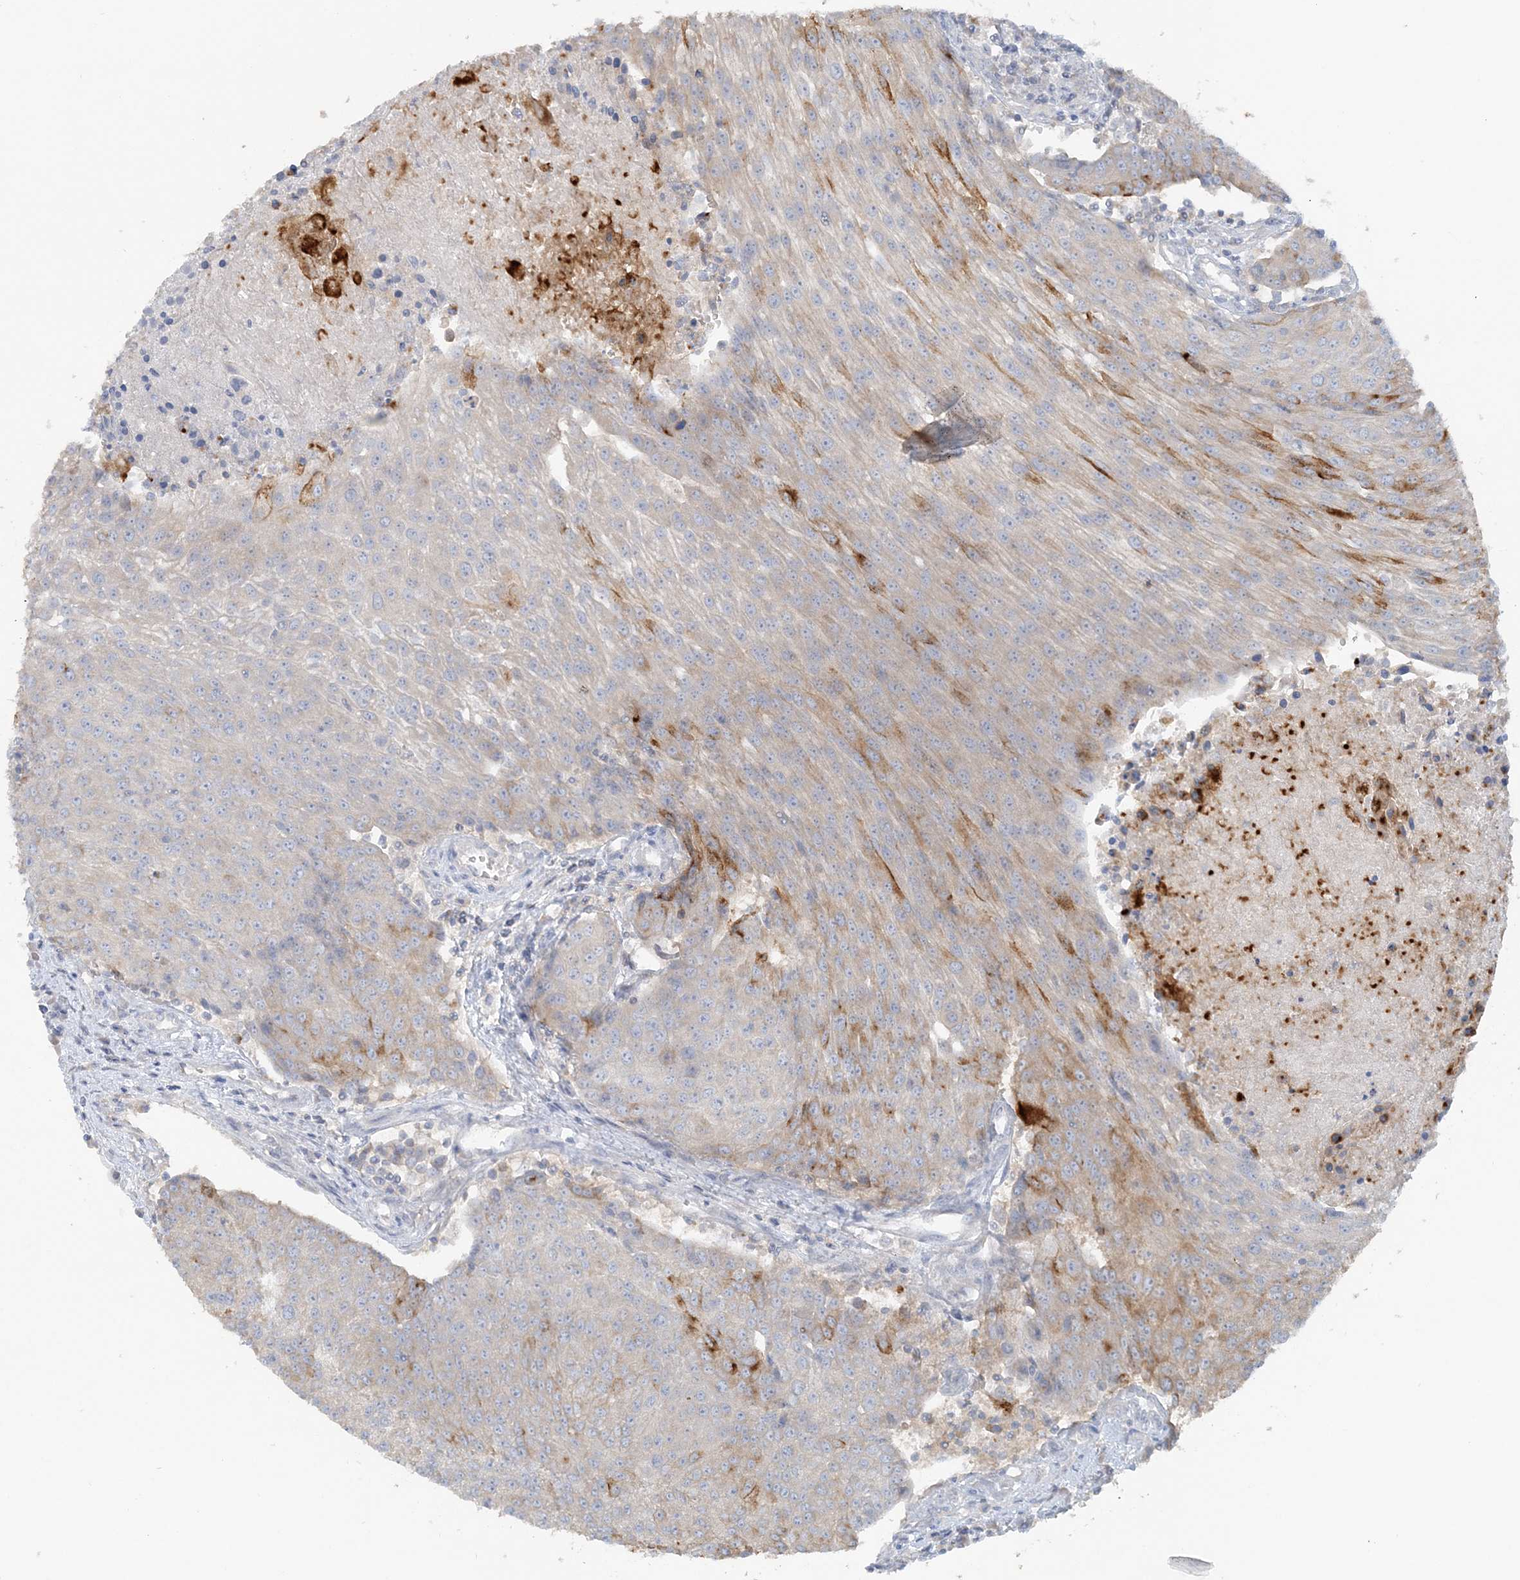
{"staining": {"intensity": "moderate", "quantity": "<25%", "location": "cytoplasmic/membranous"}, "tissue": "urothelial cancer", "cell_type": "Tumor cells", "image_type": "cancer", "snomed": [{"axis": "morphology", "description": "Urothelial carcinoma, High grade"}, {"axis": "topography", "description": "Urinary bladder"}], "caption": "The immunohistochemical stain highlights moderate cytoplasmic/membranous positivity in tumor cells of urothelial carcinoma (high-grade) tissue.", "gene": "TBC1D5", "patient": {"sex": "female", "age": 85}}